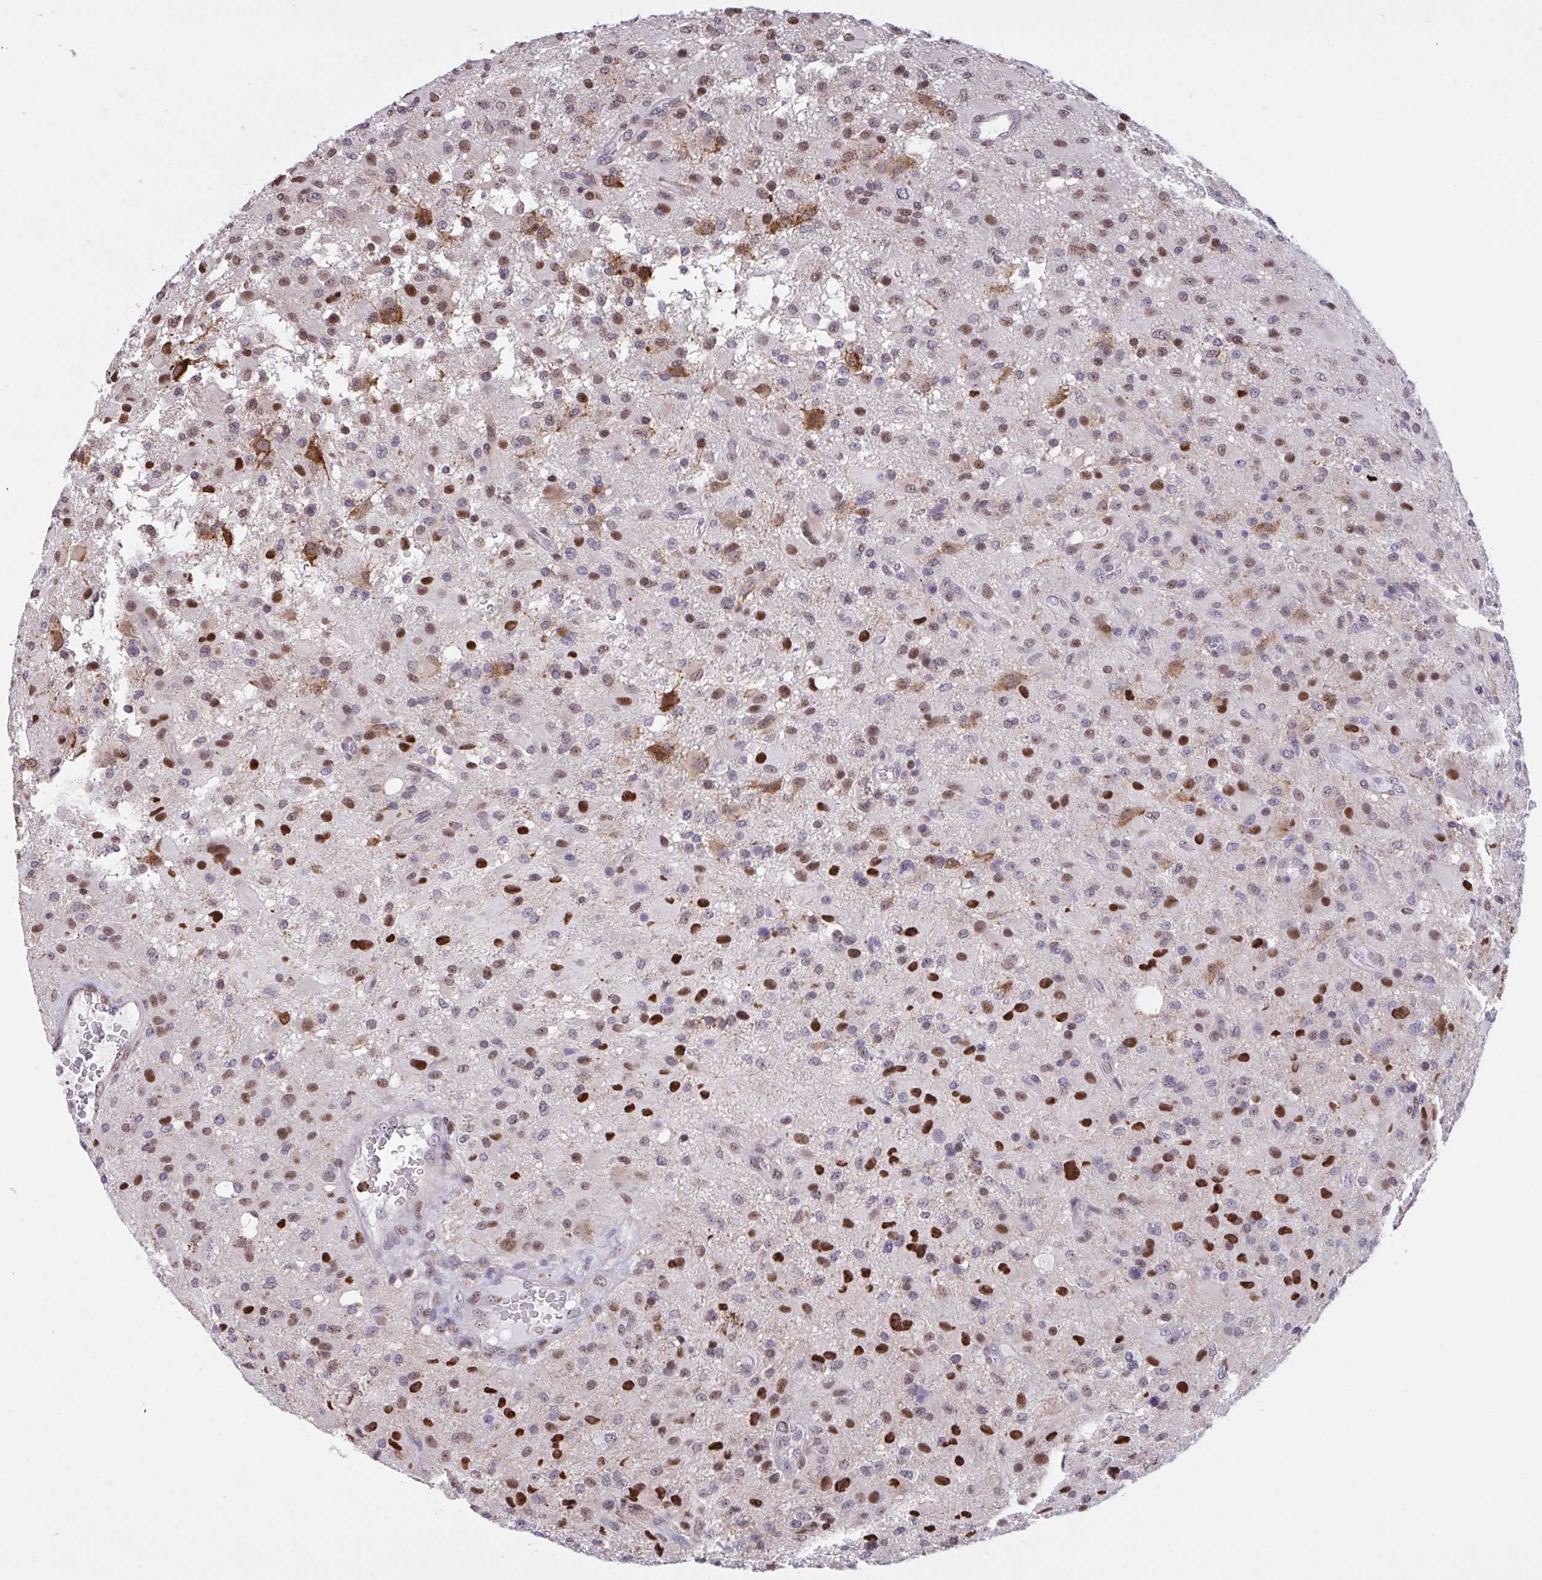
{"staining": {"intensity": "strong", "quantity": "25%-75%", "location": "nuclear"}, "tissue": "glioma", "cell_type": "Tumor cells", "image_type": "cancer", "snomed": [{"axis": "morphology", "description": "Glioma, malignant, High grade"}, {"axis": "topography", "description": "Brain"}], "caption": "Brown immunohistochemical staining in malignant glioma (high-grade) shows strong nuclear positivity in about 25%-75% of tumor cells.", "gene": "PELI2", "patient": {"sex": "male", "age": 53}}